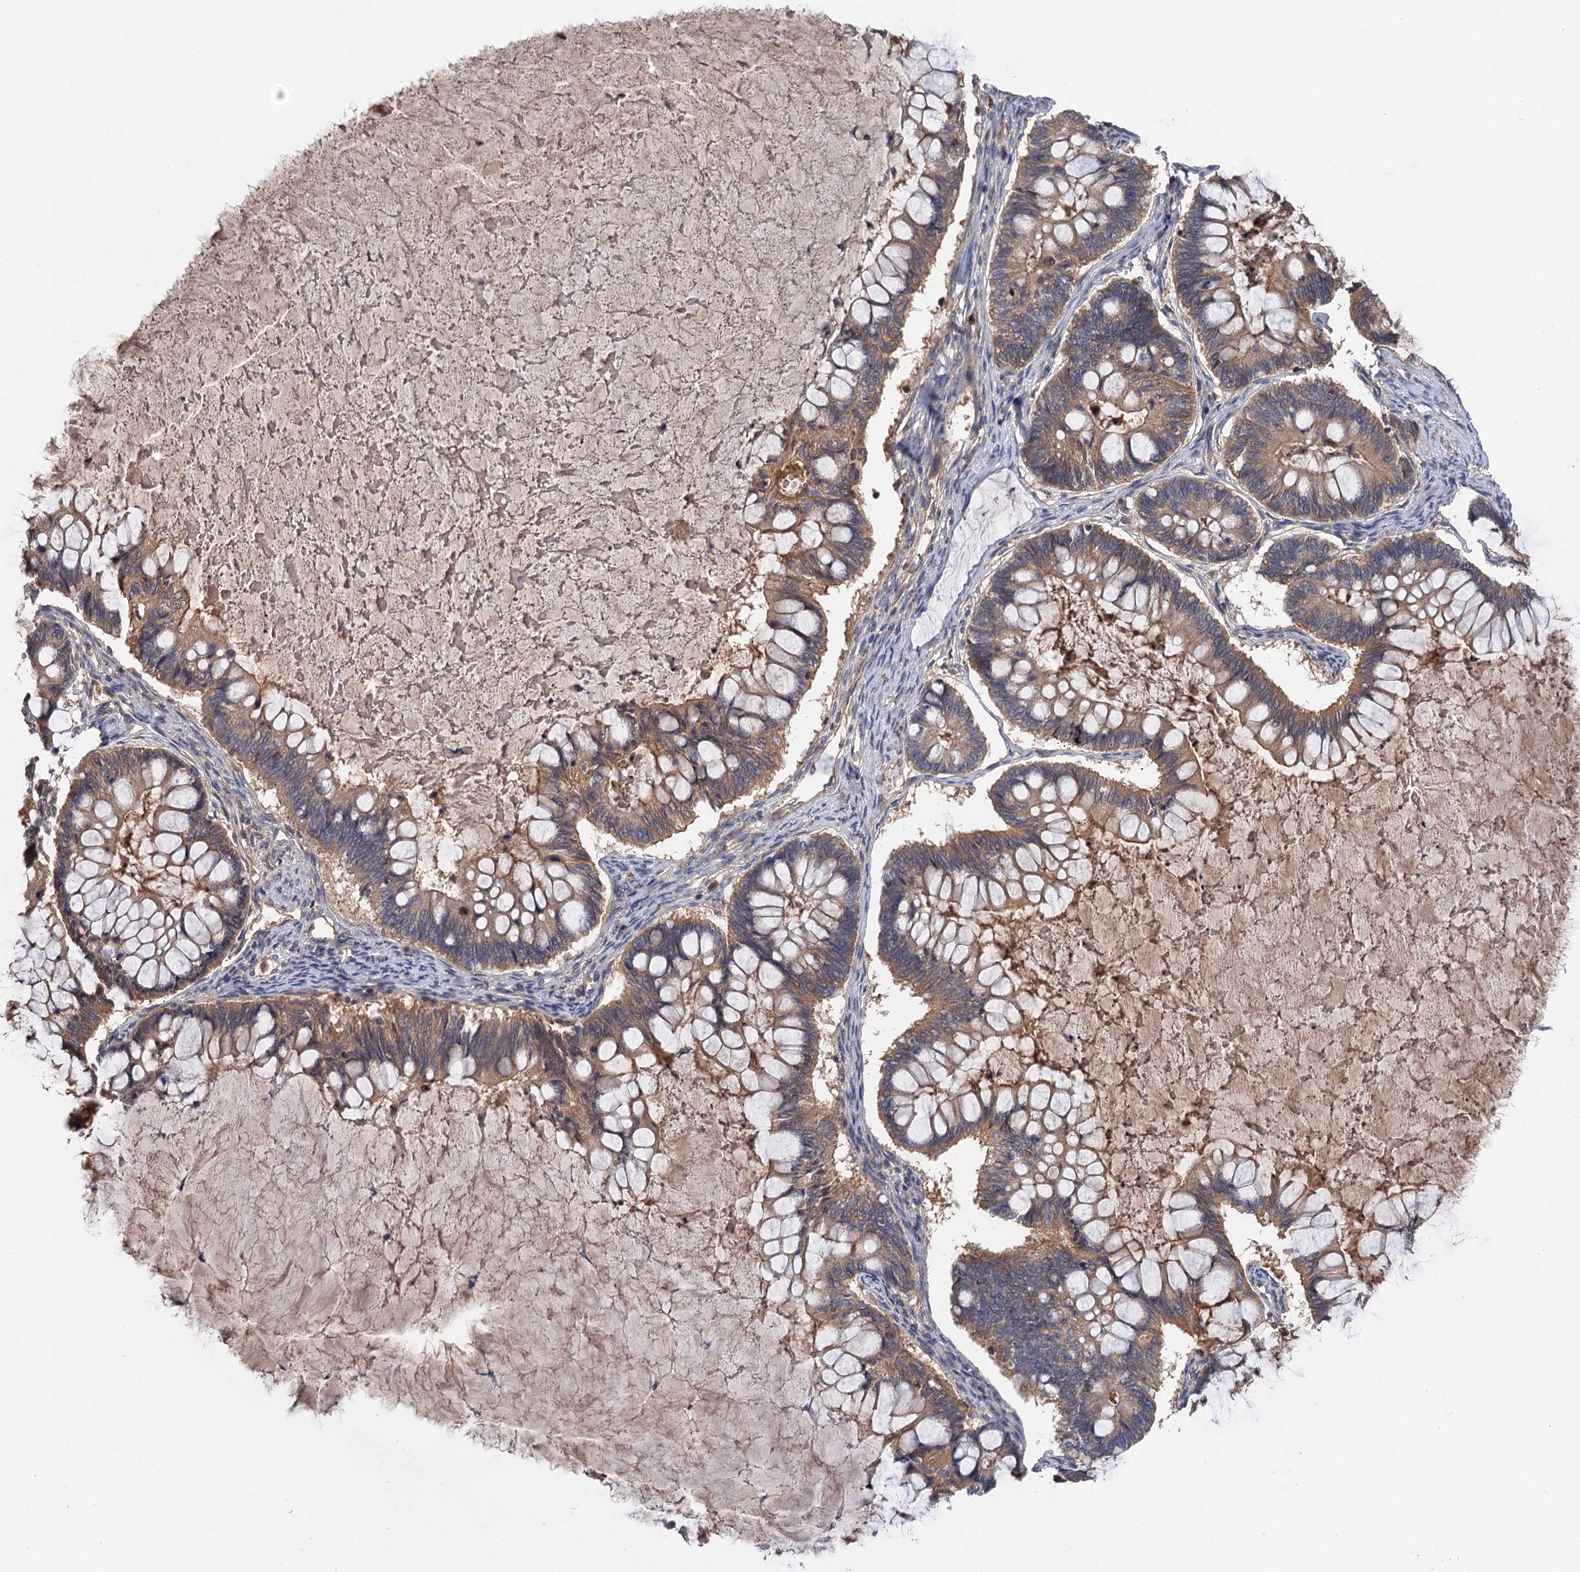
{"staining": {"intensity": "moderate", "quantity": ">75%", "location": "cytoplasmic/membranous"}, "tissue": "ovarian cancer", "cell_type": "Tumor cells", "image_type": "cancer", "snomed": [{"axis": "morphology", "description": "Cystadenocarcinoma, mucinous, NOS"}, {"axis": "topography", "description": "Ovary"}], "caption": "Brown immunohistochemical staining in ovarian cancer (mucinous cystadenocarcinoma) demonstrates moderate cytoplasmic/membranous positivity in about >75% of tumor cells.", "gene": "DGKA", "patient": {"sex": "female", "age": 61}}